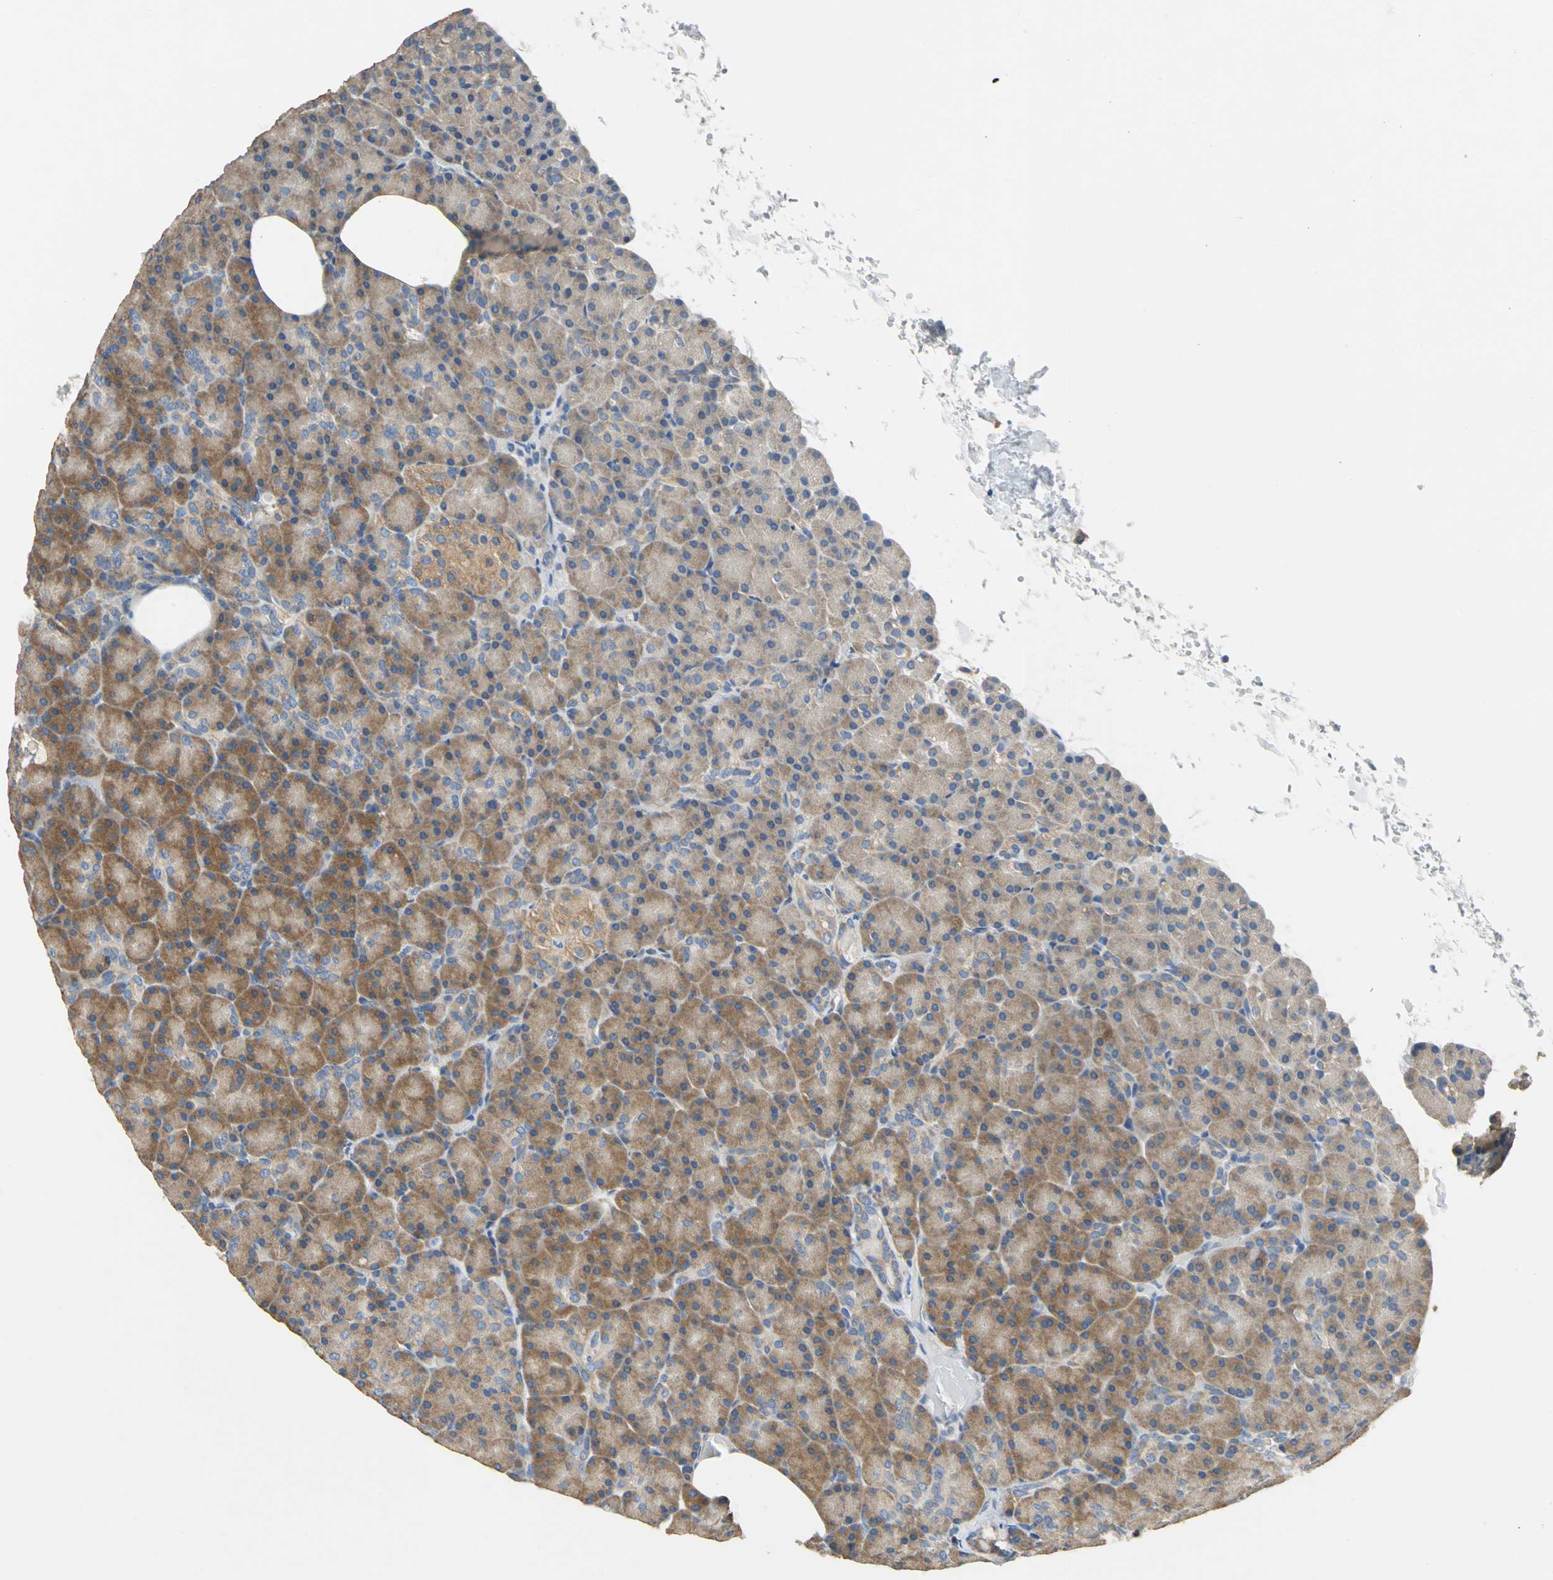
{"staining": {"intensity": "moderate", "quantity": ">75%", "location": "cytoplasmic/membranous"}, "tissue": "pancreas", "cell_type": "Exocrine glandular cells", "image_type": "normal", "snomed": [{"axis": "morphology", "description": "Normal tissue, NOS"}, {"axis": "topography", "description": "Pancreas"}], "caption": "This is an image of IHC staining of normal pancreas, which shows moderate expression in the cytoplasmic/membranous of exocrine glandular cells.", "gene": "PRKCA", "patient": {"sex": "female", "age": 43}}